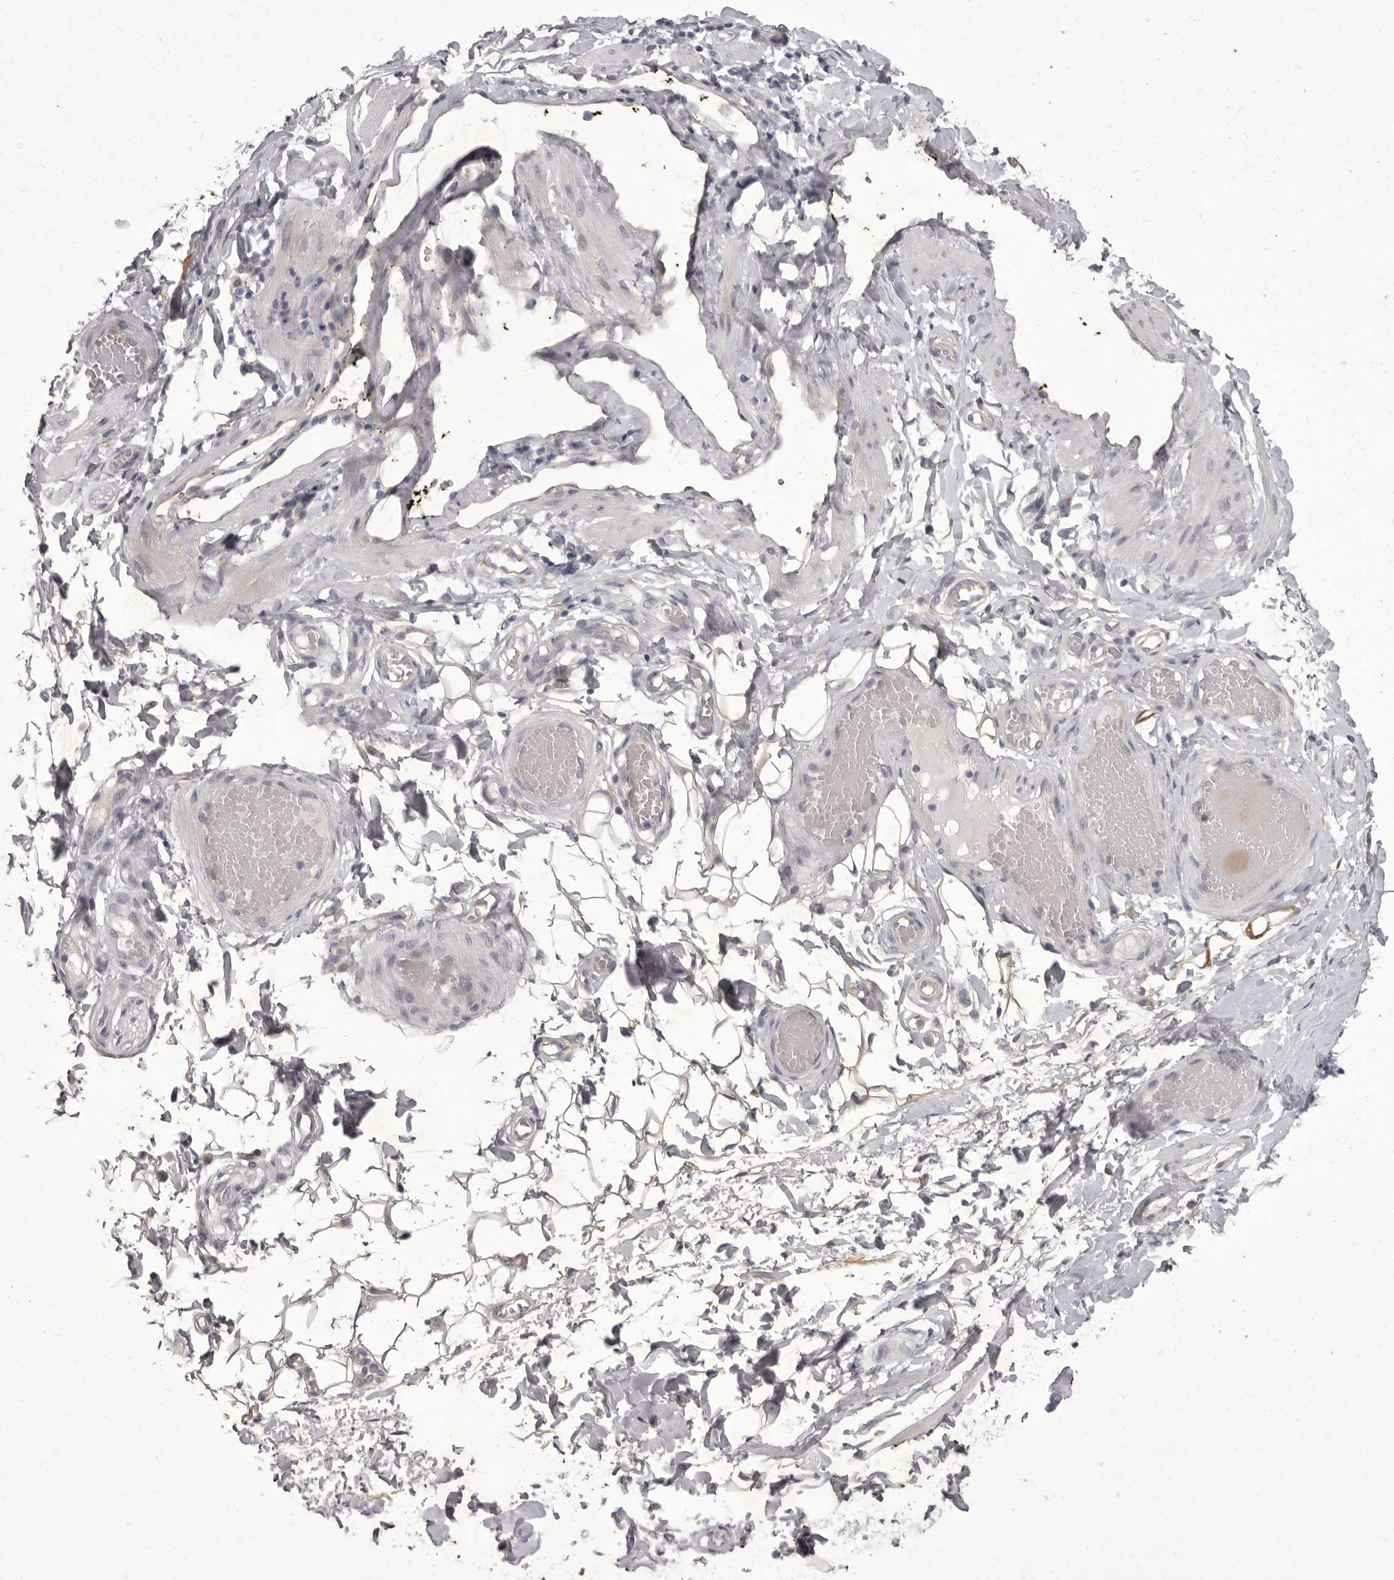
{"staining": {"intensity": "negative", "quantity": "none", "location": "none"}, "tissue": "adipose tissue", "cell_type": "Adipocytes", "image_type": "normal", "snomed": [{"axis": "morphology", "description": "Normal tissue, NOS"}, {"axis": "topography", "description": "Adipose tissue"}, {"axis": "topography", "description": "Vascular tissue"}, {"axis": "topography", "description": "Peripheral nerve tissue"}], "caption": "Immunohistochemistry of benign human adipose tissue exhibits no staining in adipocytes. The staining is performed using DAB (3,3'-diaminobenzidine) brown chromogen with nuclei counter-stained in using hematoxylin.", "gene": "P2RX6", "patient": {"sex": "male", "age": 25}}